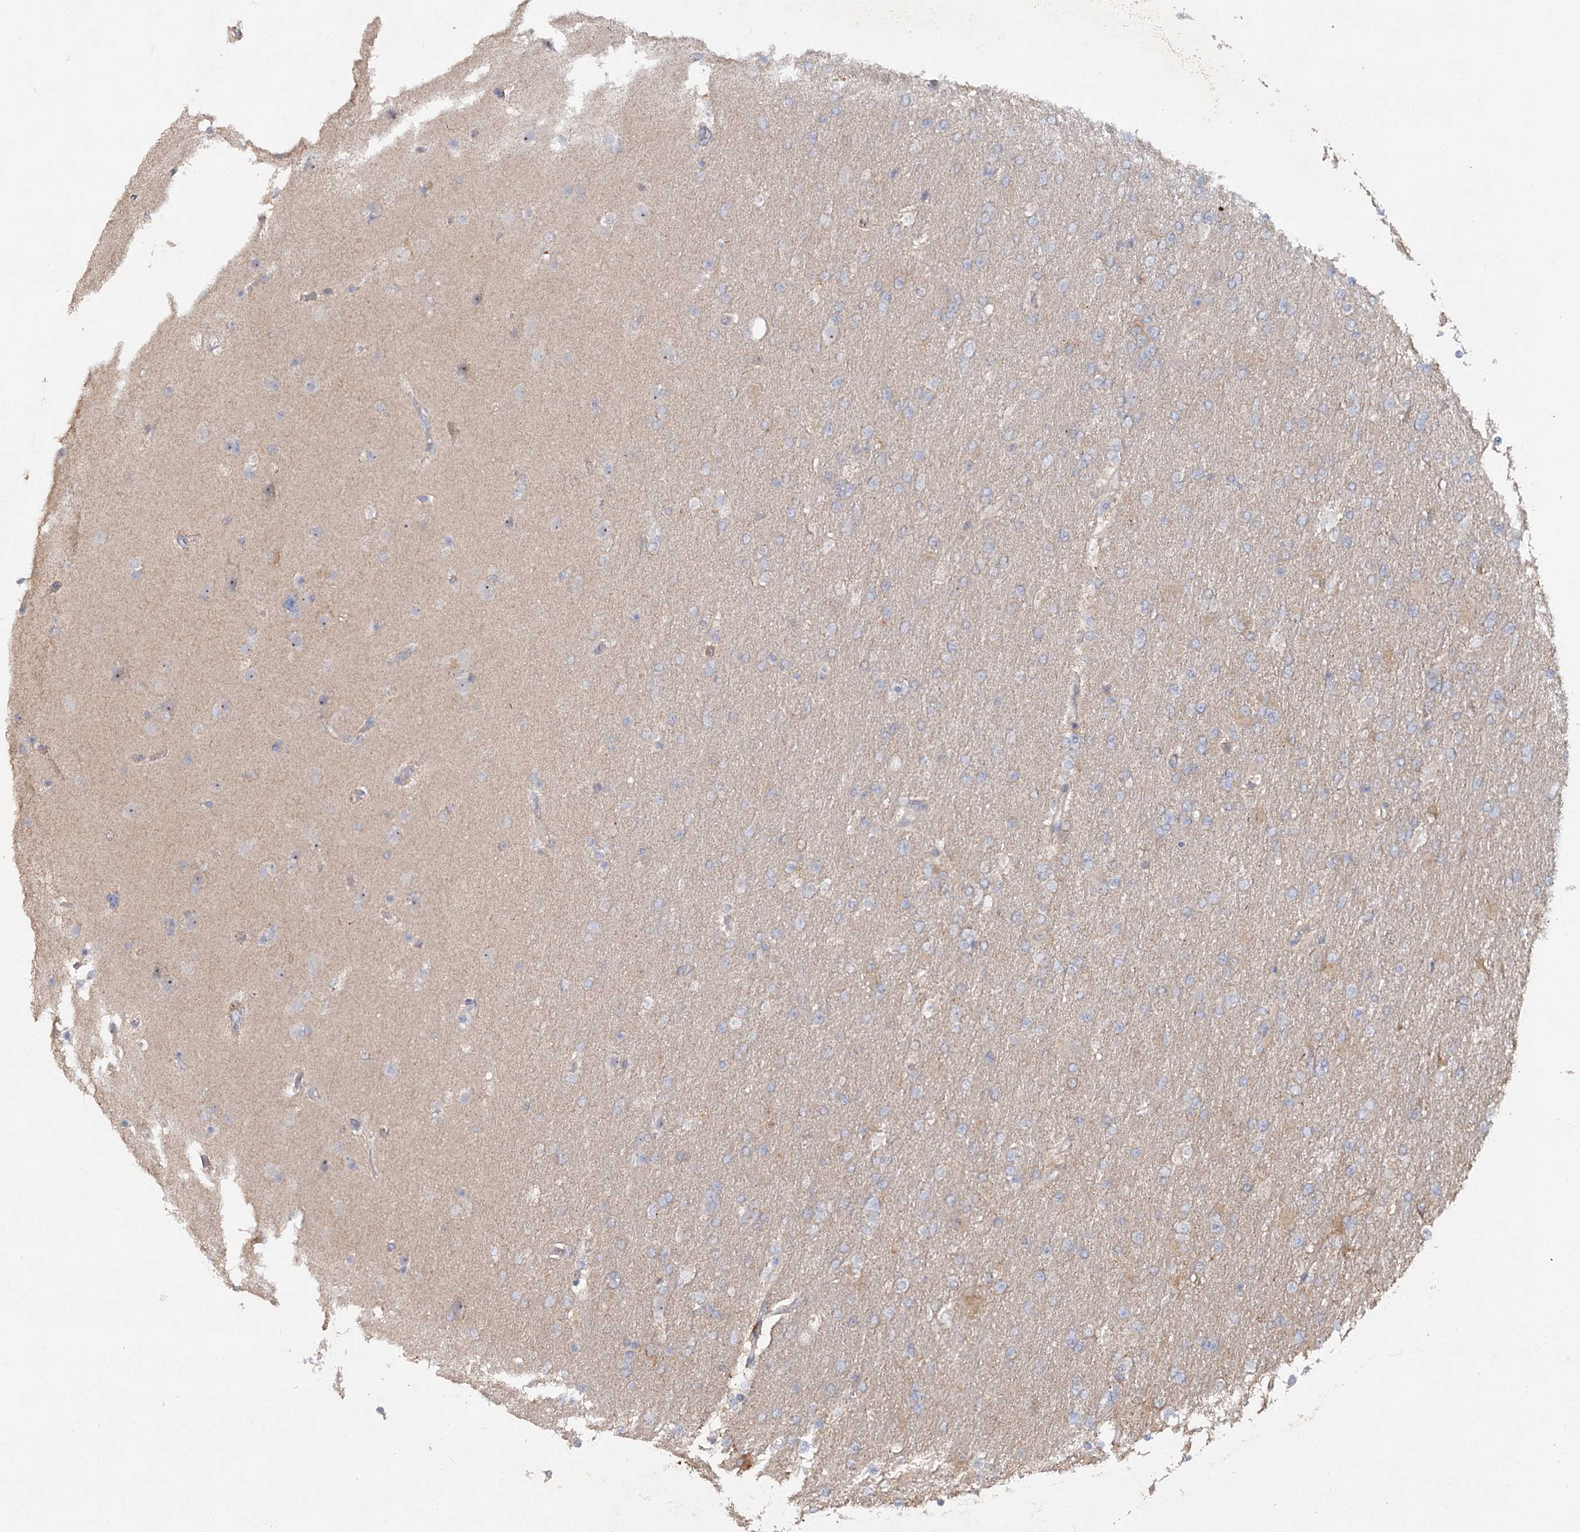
{"staining": {"intensity": "negative", "quantity": "none", "location": "none"}, "tissue": "glioma", "cell_type": "Tumor cells", "image_type": "cancer", "snomed": [{"axis": "morphology", "description": "Glioma, malignant, High grade"}, {"axis": "topography", "description": "Cerebral cortex"}], "caption": "An IHC image of glioma is shown. There is no staining in tumor cells of glioma.", "gene": "ANGPTL5", "patient": {"sex": "female", "age": 36}}